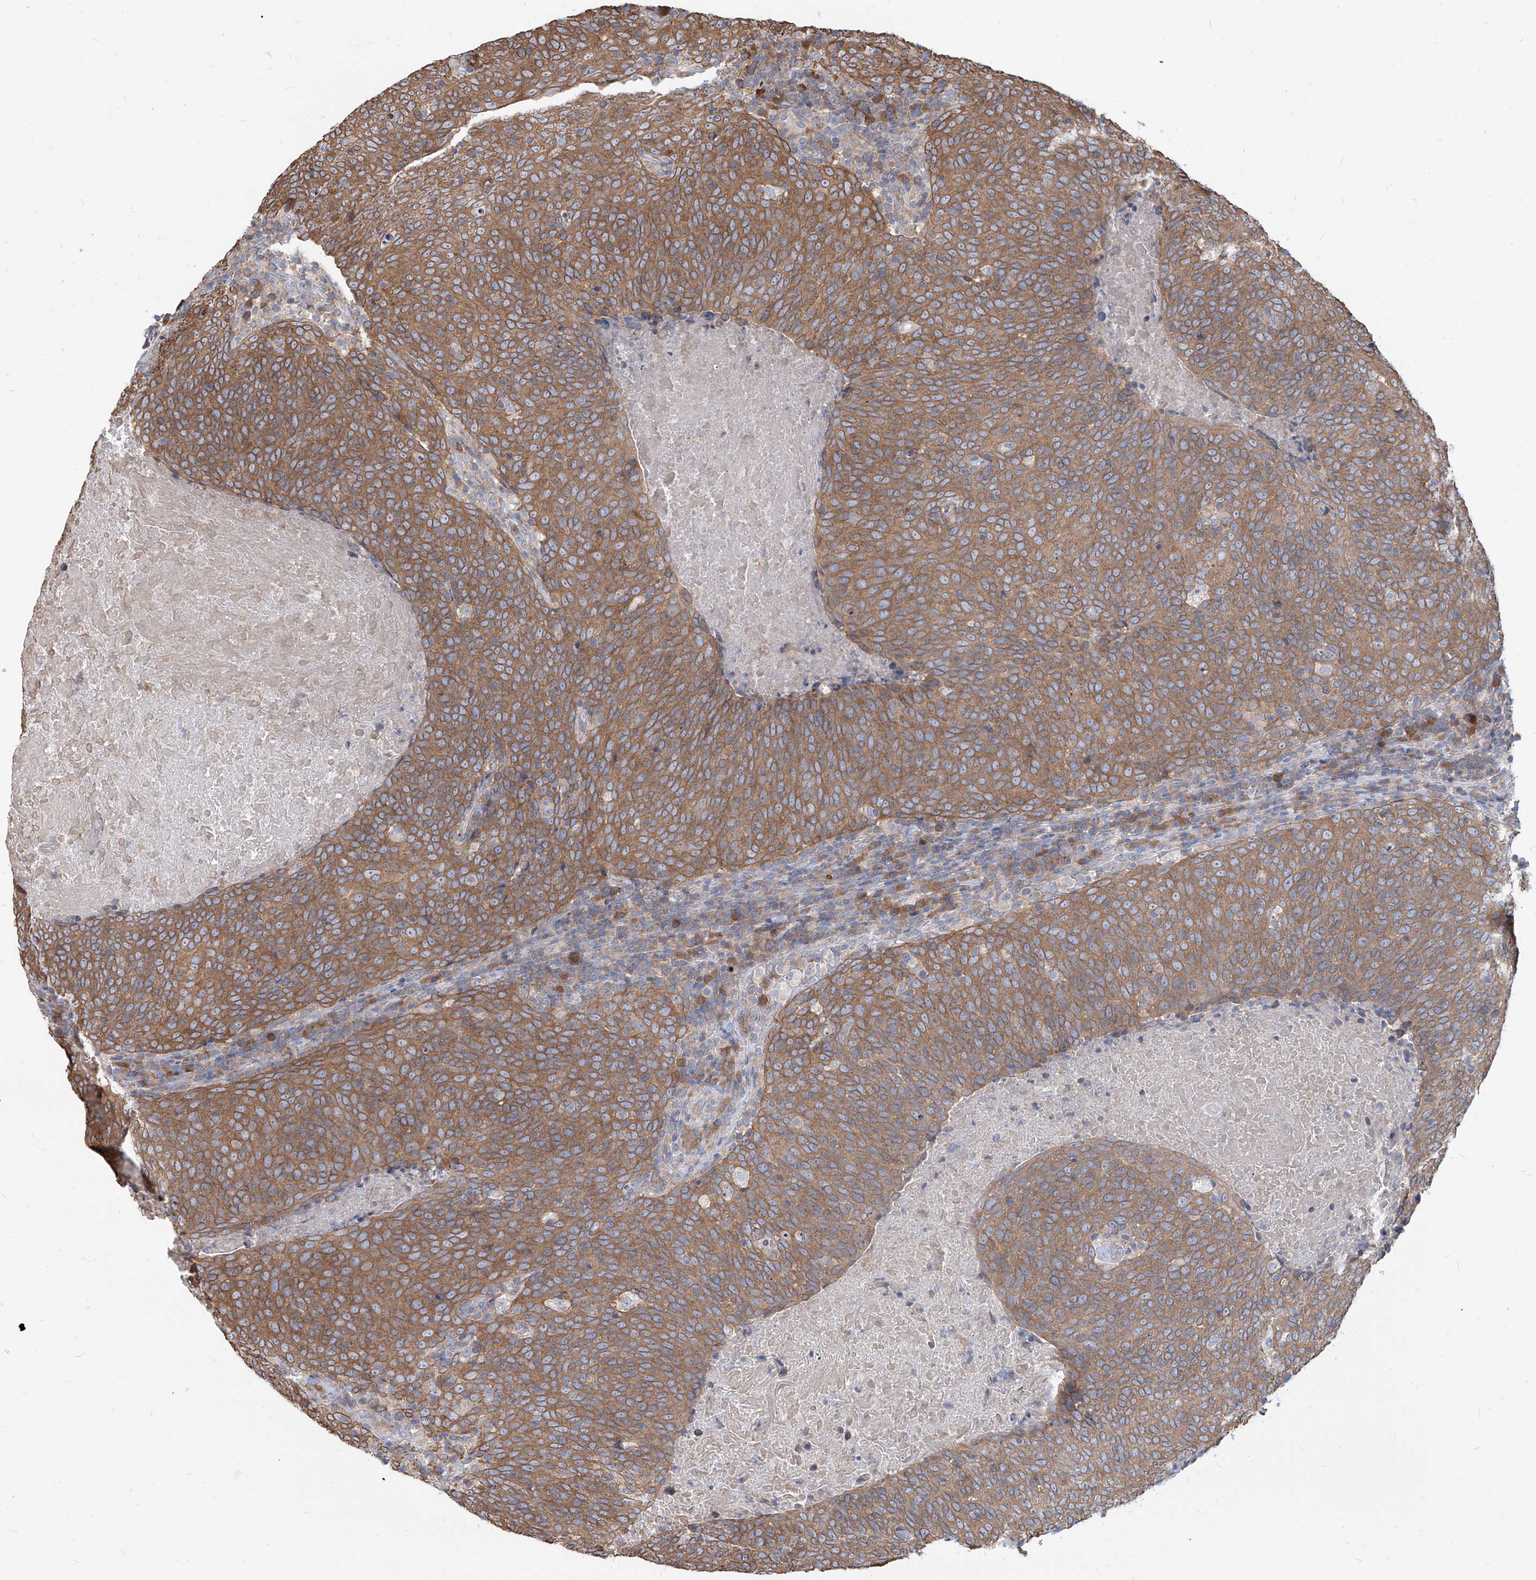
{"staining": {"intensity": "moderate", "quantity": ">75%", "location": "cytoplasmic/membranous"}, "tissue": "head and neck cancer", "cell_type": "Tumor cells", "image_type": "cancer", "snomed": [{"axis": "morphology", "description": "Squamous cell carcinoma, NOS"}, {"axis": "morphology", "description": "Squamous cell carcinoma, metastatic, NOS"}, {"axis": "topography", "description": "Lymph node"}, {"axis": "topography", "description": "Head-Neck"}], "caption": "The image exhibits a brown stain indicating the presence of a protein in the cytoplasmic/membranous of tumor cells in head and neck cancer (squamous cell carcinoma).", "gene": "FAM83B", "patient": {"sex": "male", "age": 62}}